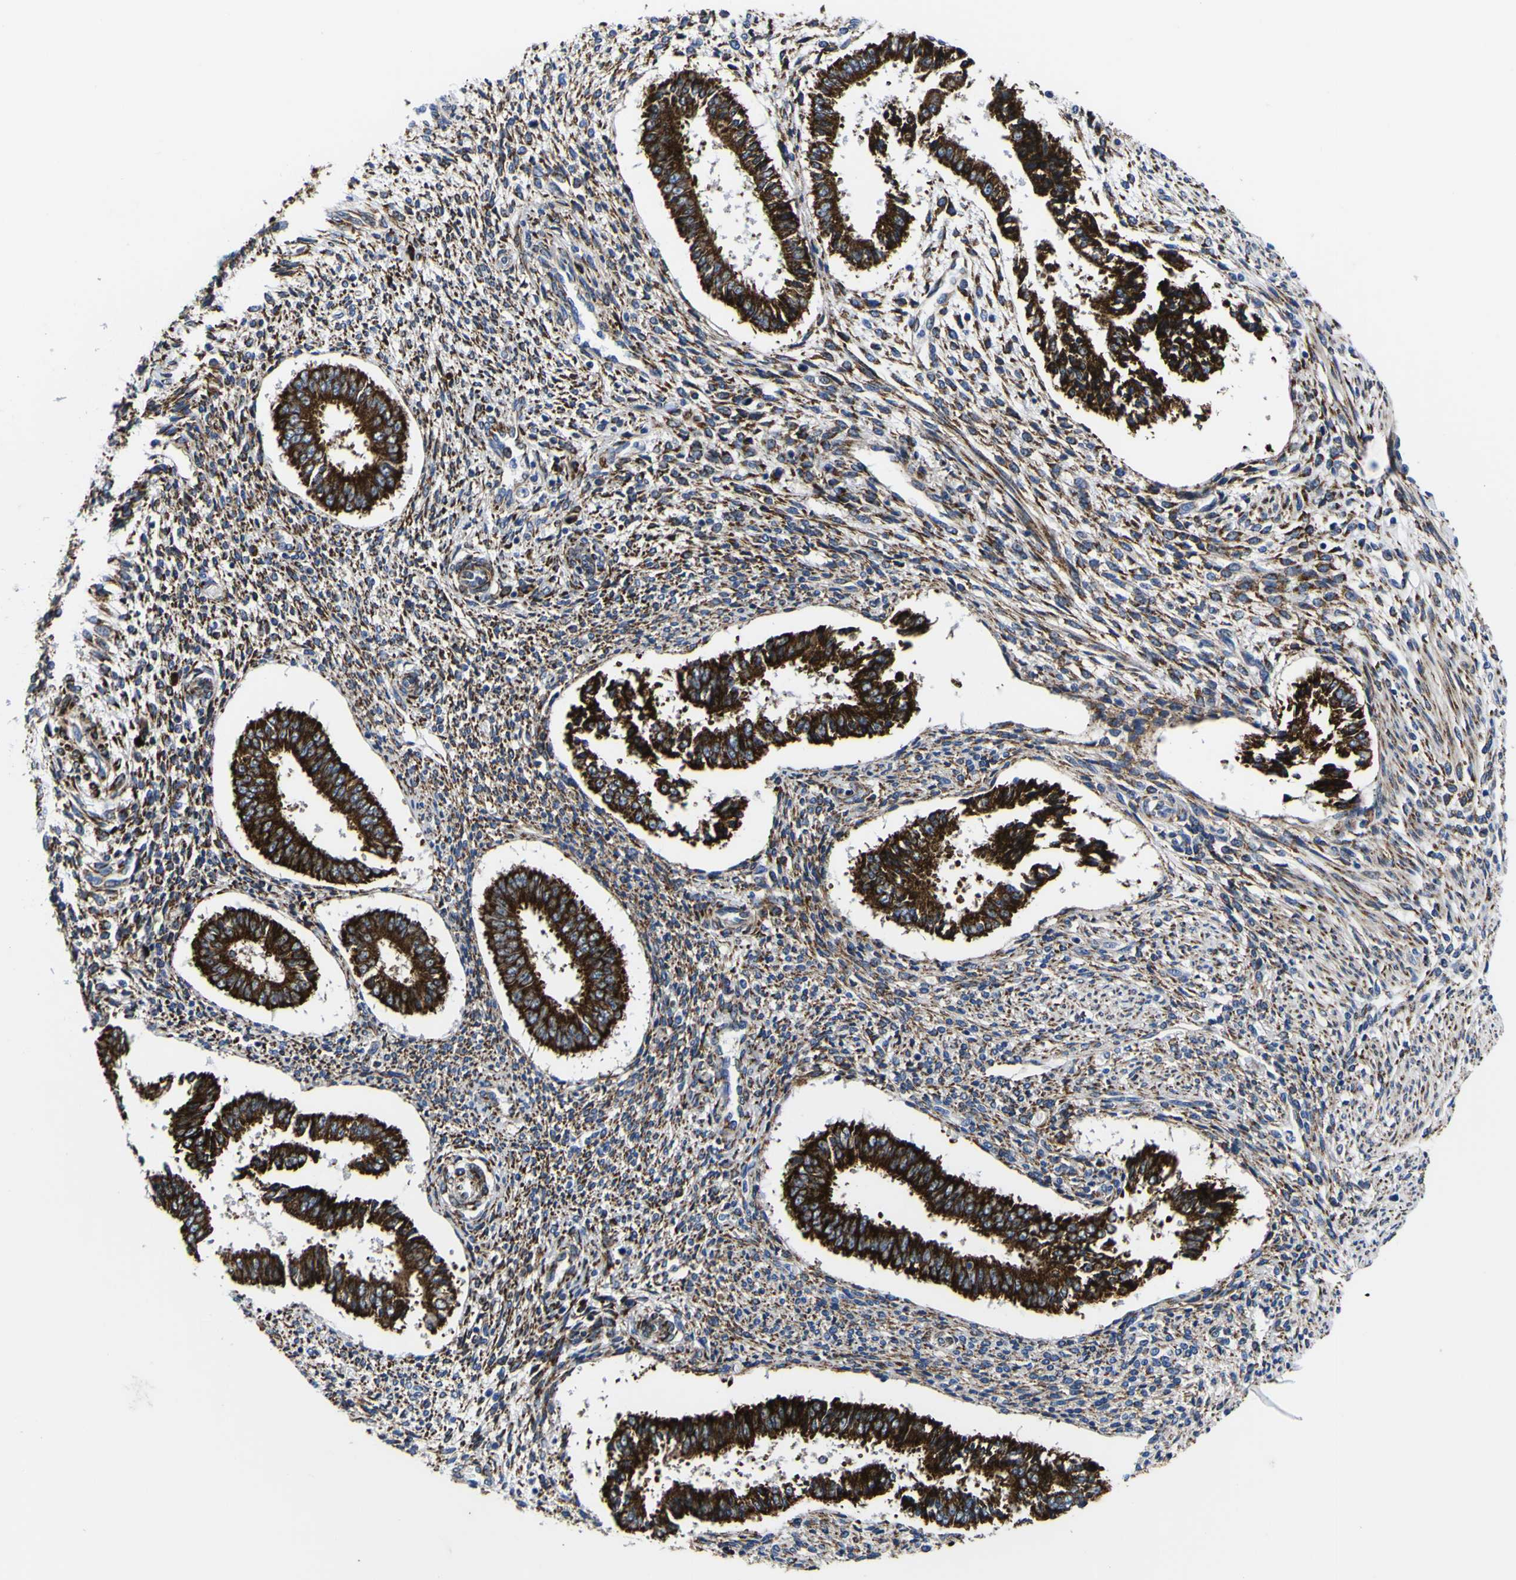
{"staining": {"intensity": "moderate", "quantity": "25%-75%", "location": "cytoplasmic/membranous"}, "tissue": "endometrium", "cell_type": "Cells in endometrial stroma", "image_type": "normal", "snomed": [{"axis": "morphology", "description": "Normal tissue, NOS"}, {"axis": "topography", "description": "Endometrium"}], "caption": "Moderate cytoplasmic/membranous protein positivity is appreciated in about 25%-75% of cells in endometrial stroma in endometrium.", "gene": "SCD", "patient": {"sex": "female", "age": 35}}